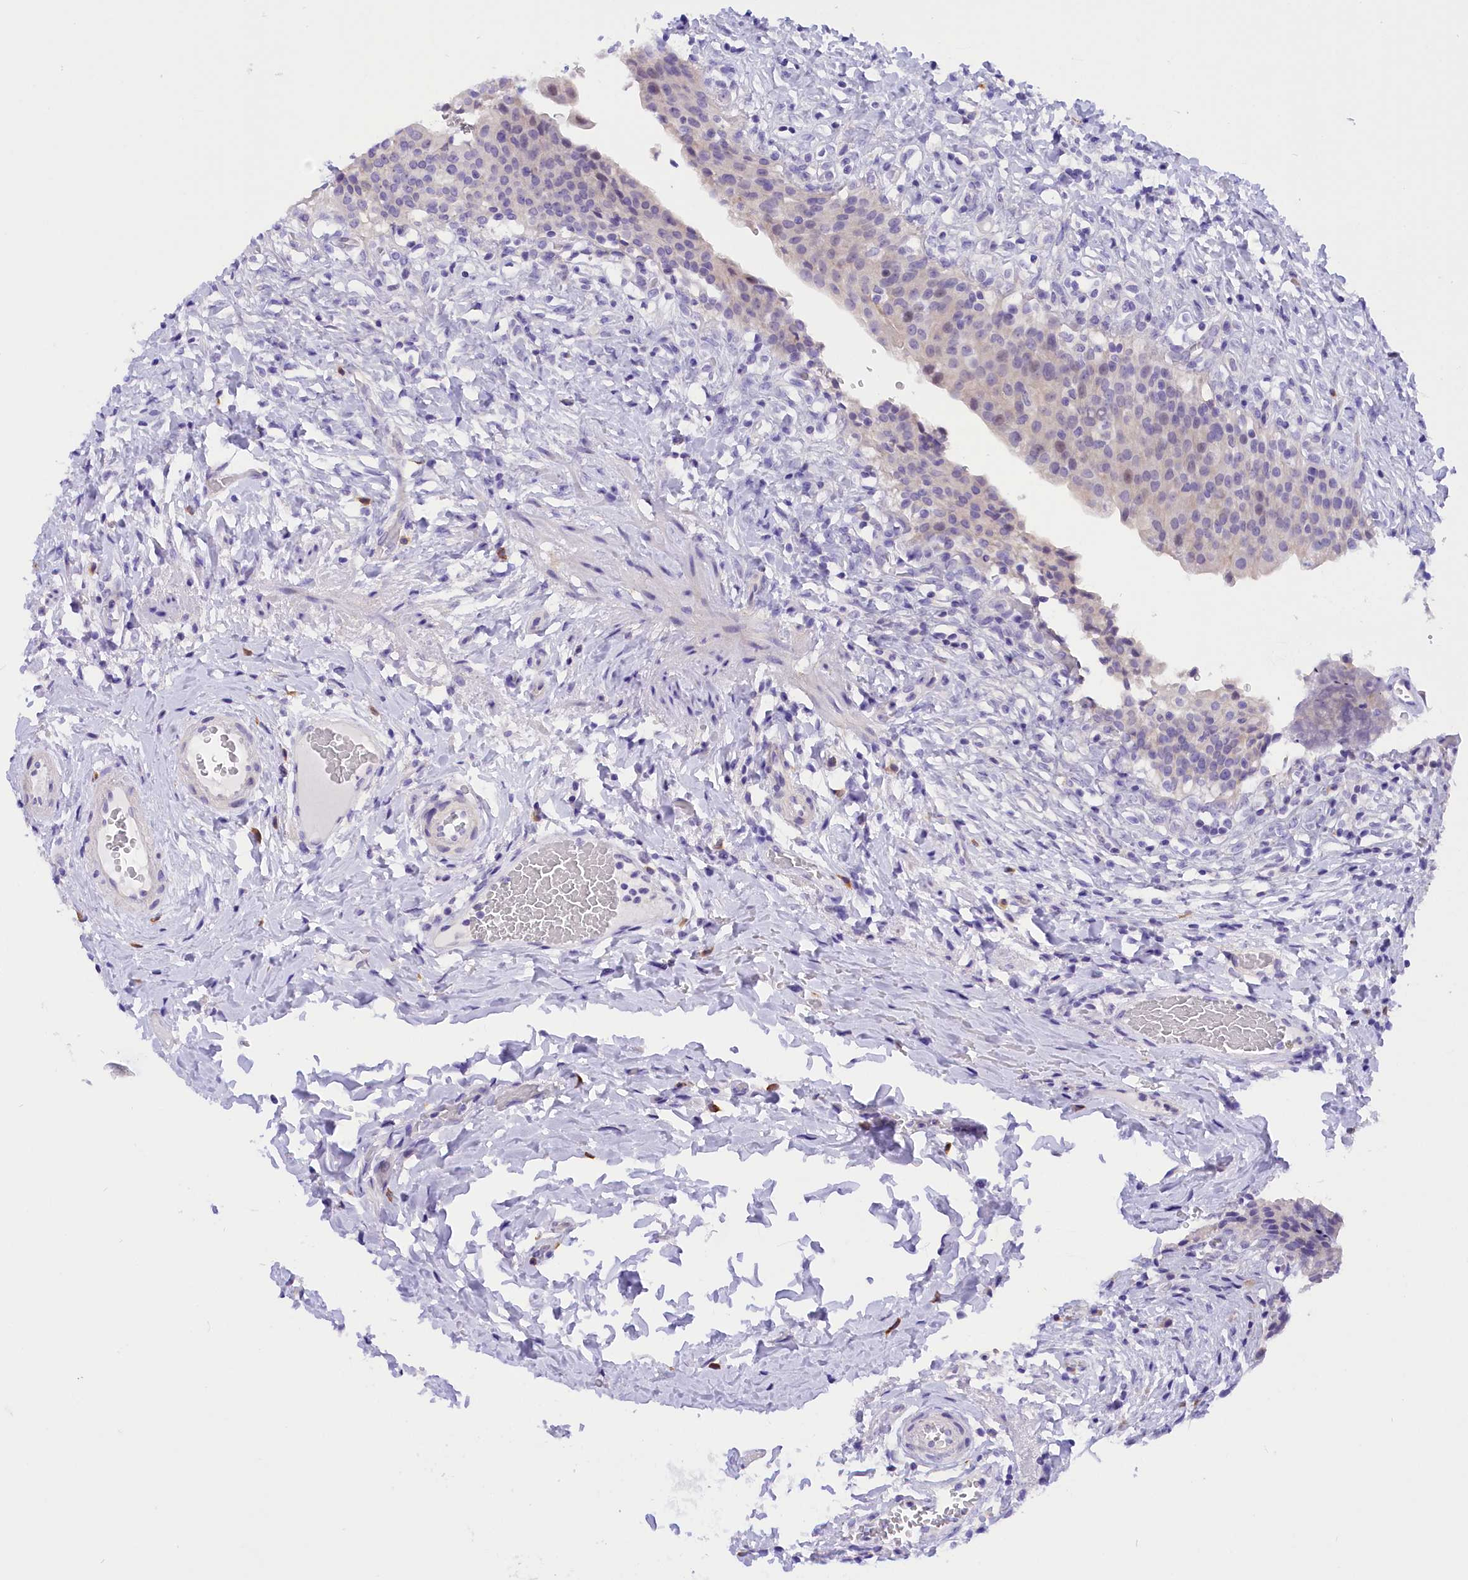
{"staining": {"intensity": "negative", "quantity": "none", "location": "none"}, "tissue": "urinary bladder", "cell_type": "Urothelial cells", "image_type": "normal", "snomed": [{"axis": "morphology", "description": "Normal tissue, NOS"}, {"axis": "morphology", "description": "Inflammation, NOS"}, {"axis": "topography", "description": "Urinary bladder"}], "caption": "A high-resolution image shows IHC staining of normal urinary bladder, which reveals no significant positivity in urothelial cells.", "gene": "COL6A5", "patient": {"sex": "male", "age": 64}}